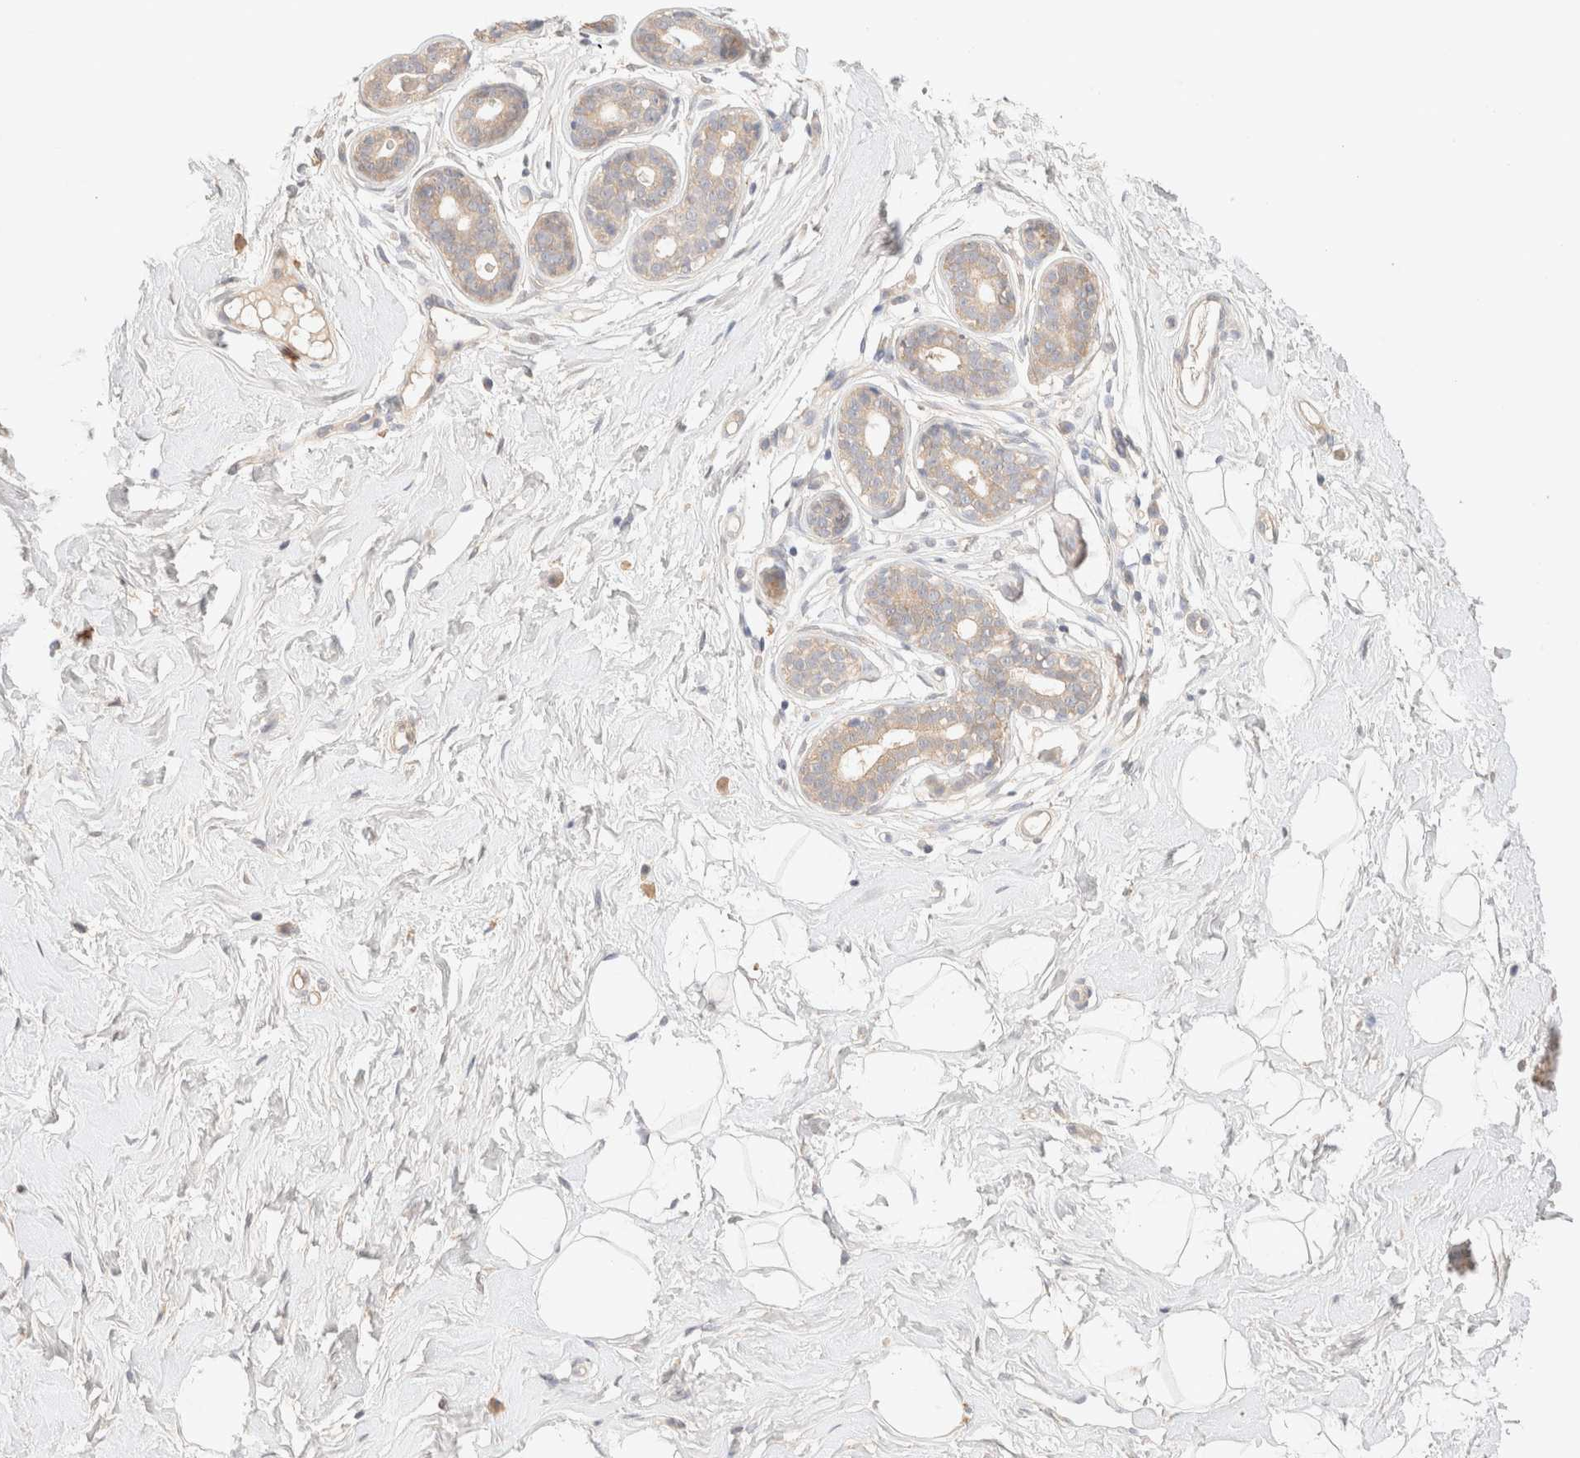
{"staining": {"intensity": "negative", "quantity": "none", "location": "none"}, "tissue": "breast", "cell_type": "Adipocytes", "image_type": "normal", "snomed": [{"axis": "morphology", "description": "Normal tissue, NOS"}, {"axis": "topography", "description": "Breast"}], "caption": "Protein analysis of benign breast displays no significant positivity in adipocytes. (Brightfield microscopy of DAB IHC at high magnification).", "gene": "SARM1", "patient": {"sex": "female", "age": 23}}